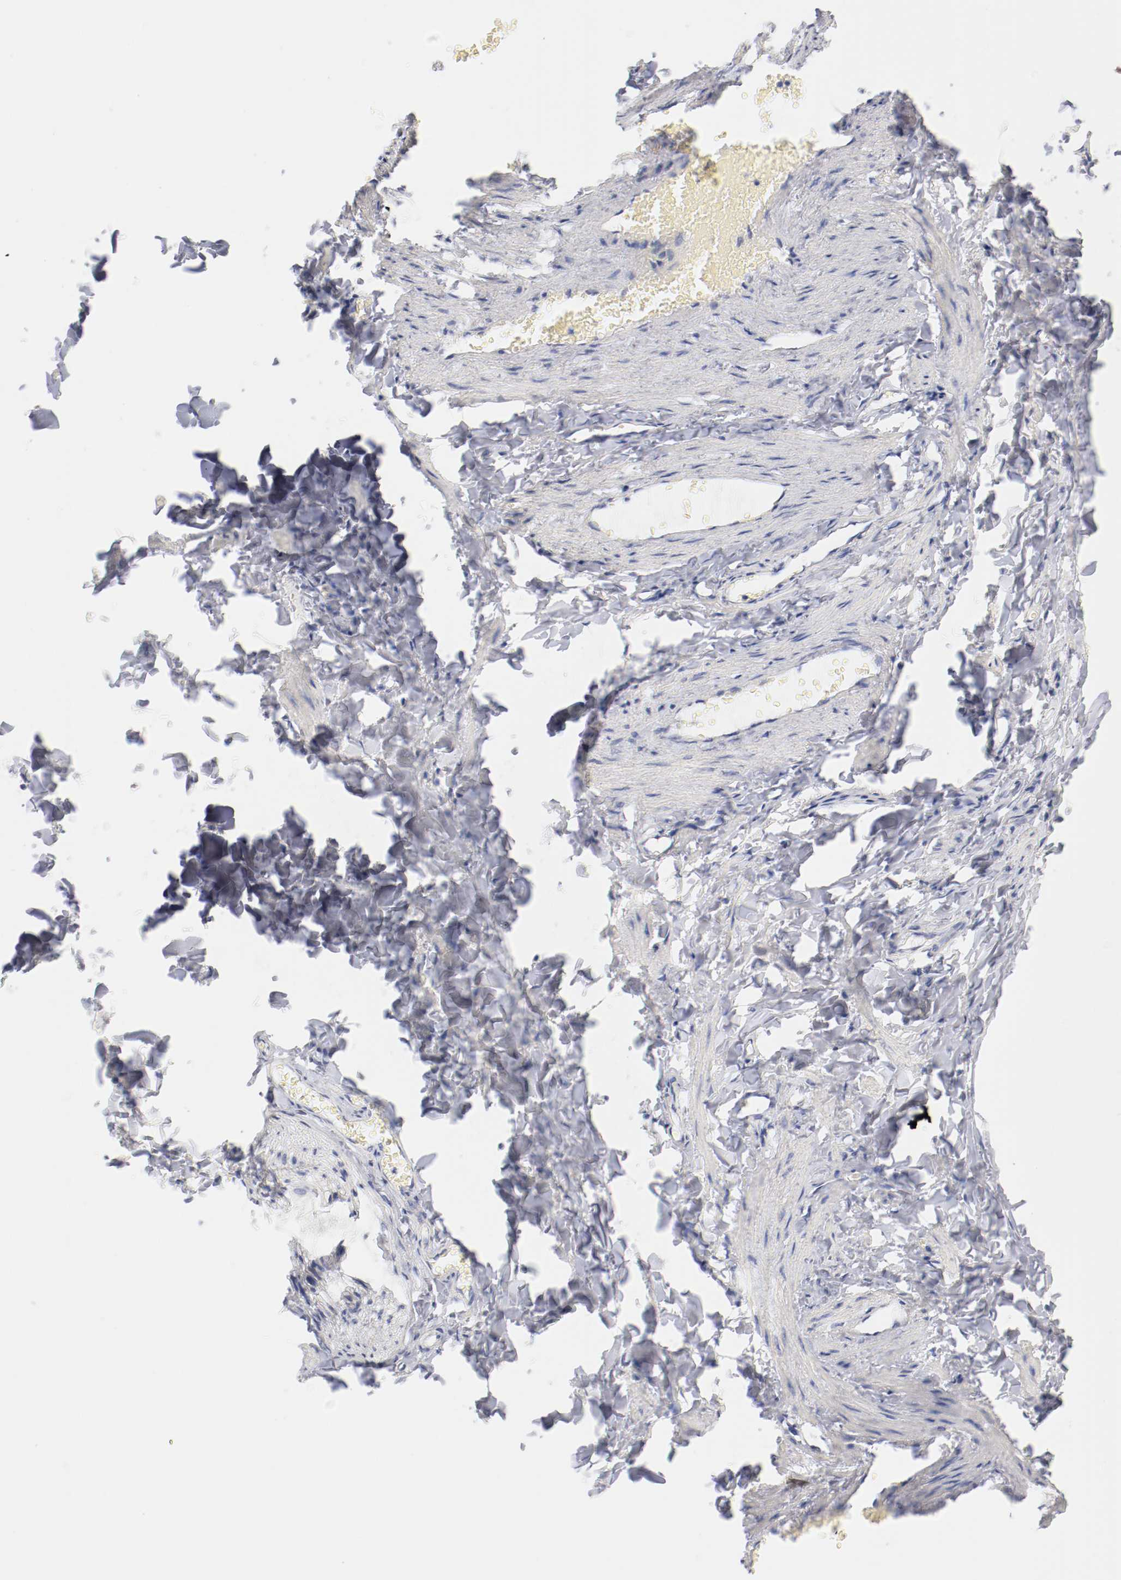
{"staining": {"intensity": "negative", "quantity": "none", "location": "none"}, "tissue": "adipose tissue", "cell_type": "Adipocytes", "image_type": "normal", "snomed": [{"axis": "morphology", "description": "Normal tissue, NOS"}, {"axis": "topography", "description": "Vascular tissue"}], "caption": "The image shows no staining of adipocytes in unremarkable adipose tissue. Brightfield microscopy of immunohistochemistry (IHC) stained with DAB (3,3'-diaminobenzidine) (brown) and hematoxylin (blue), captured at high magnification.", "gene": "SETD3", "patient": {"sex": "male", "age": 41}}